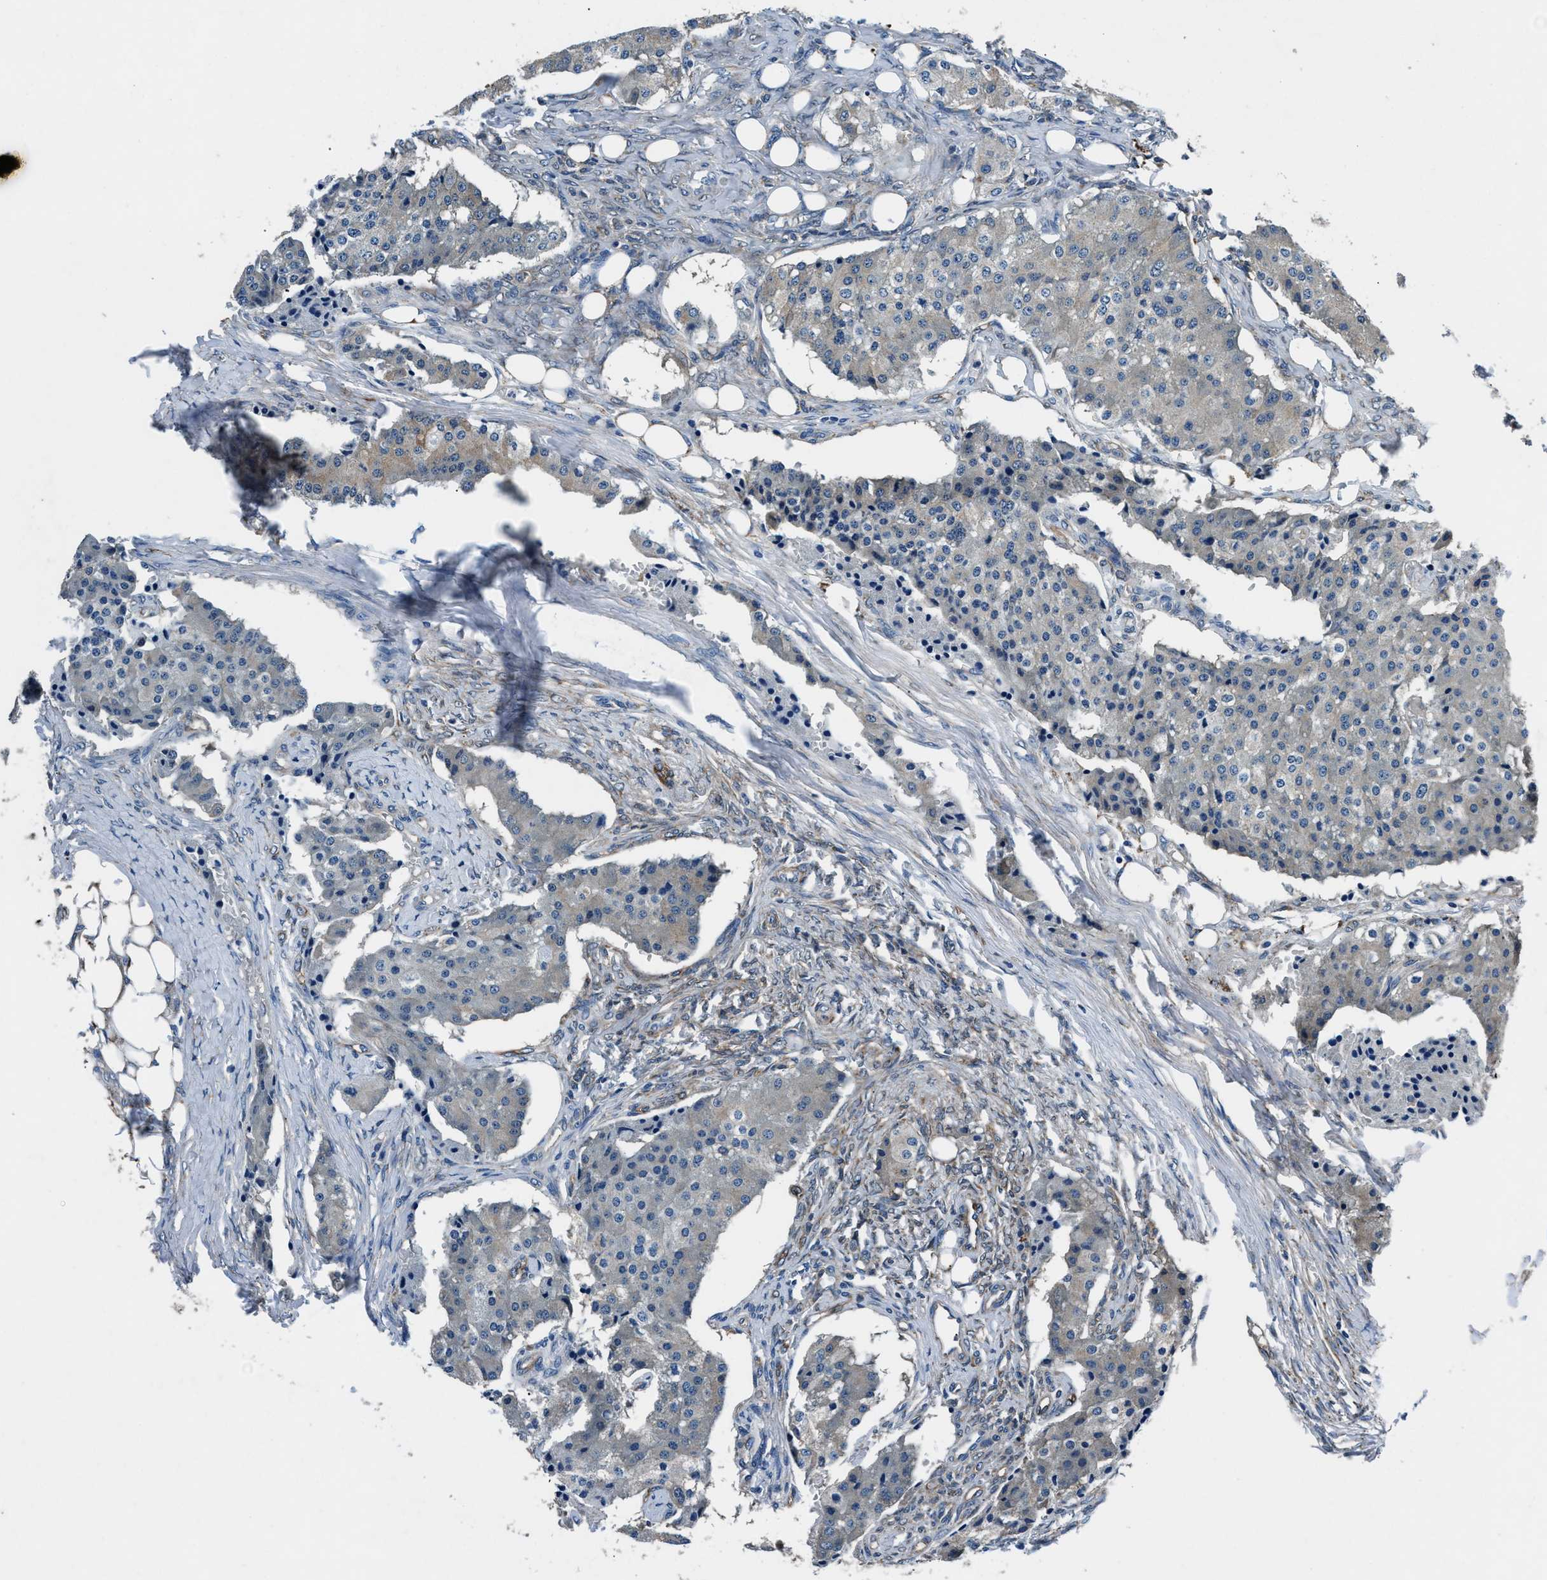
{"staining": {"intensity": "weak", "quantity": "<25%", "location": "cytoplasmic/membranous"}, "tissue": "carcinoid", "cell_type": "Tumor cells", "image_type": "cancer", "snomed": [{"axis": "morphology", "description": "Carcinoid, malignant, NOS"}, {"axis": "topography", "description": "Colon"}], "caption": "An image of human malignant carcinoid is negative for staining in tumor cells.", "gene": "PRTFDC1", "patient": {"sex": "female", "age": 52}}